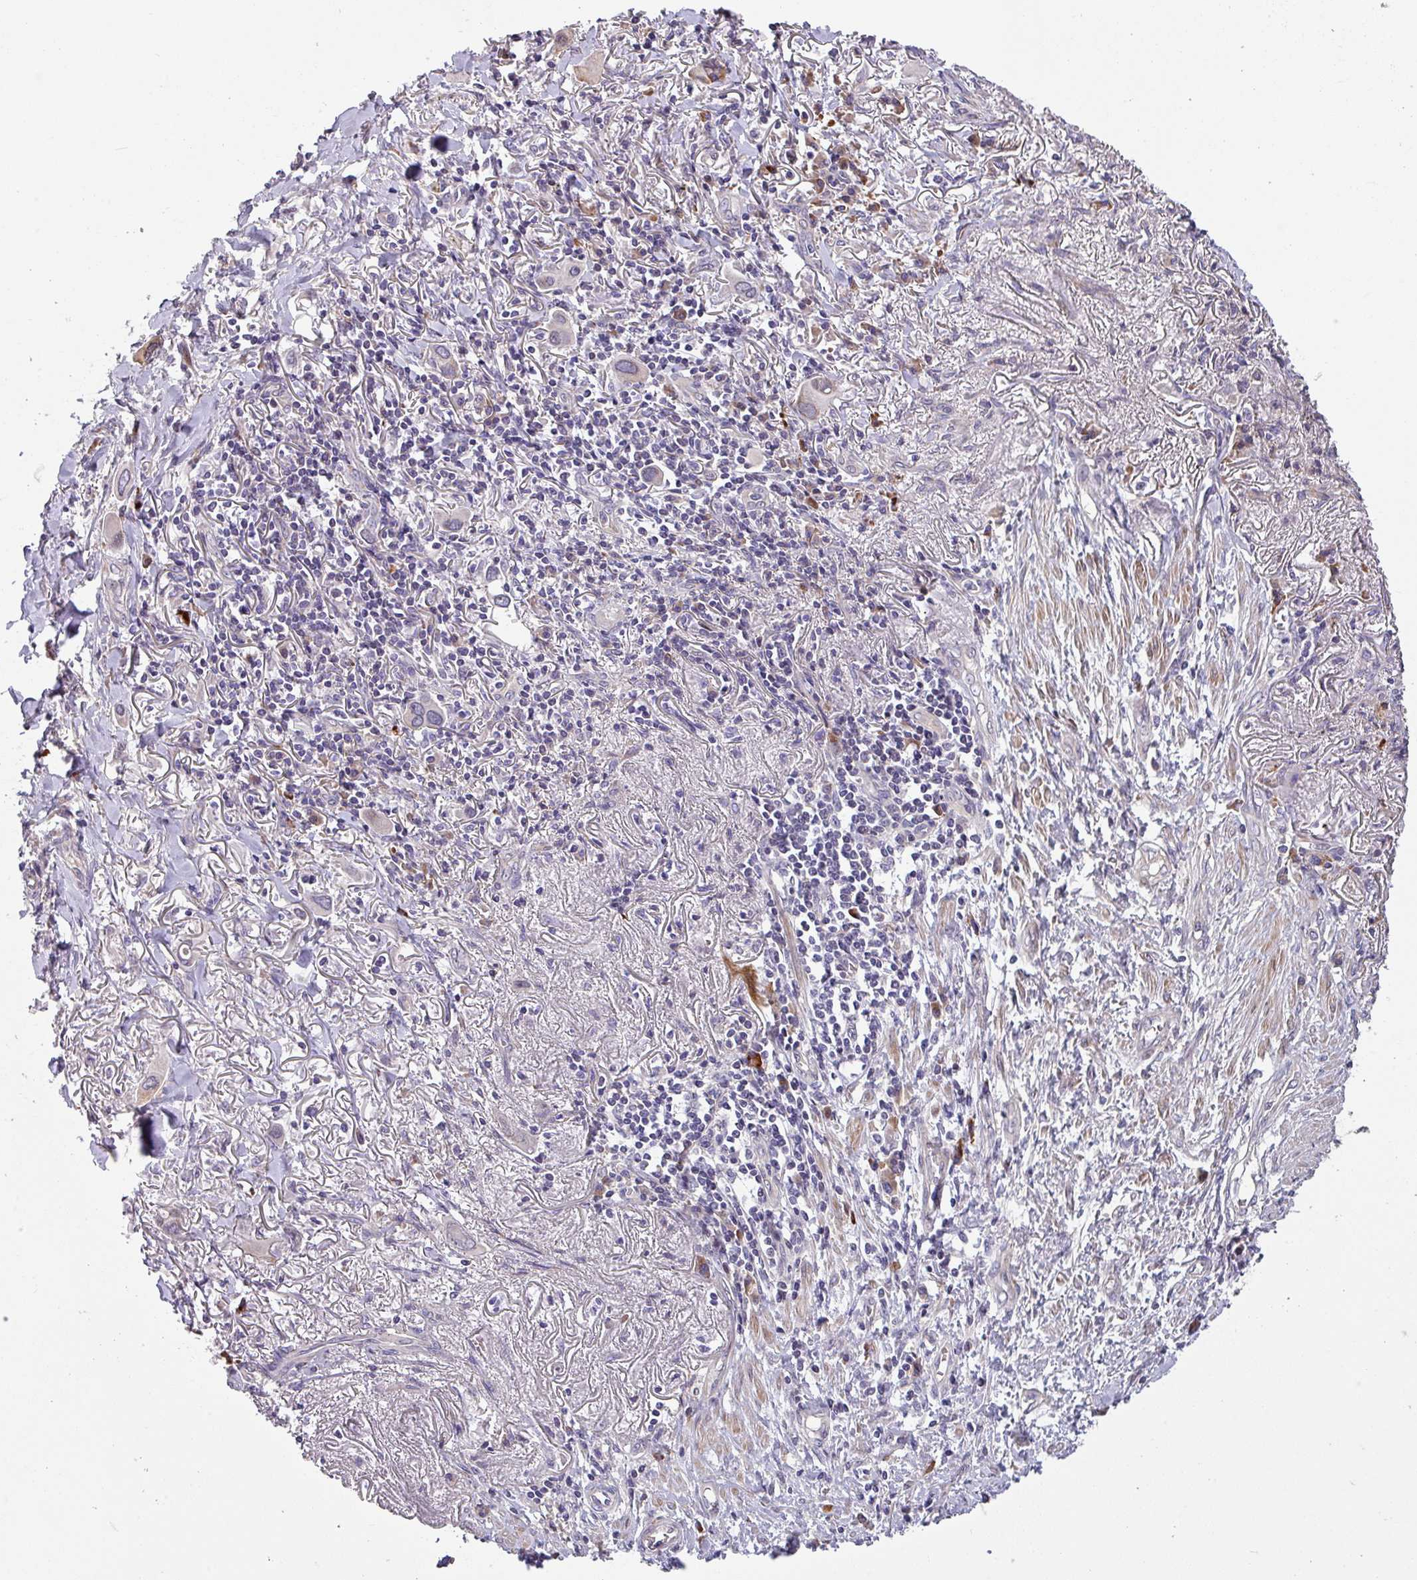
{"staining": {"intensity": "strong", "quantity": "<25%", "location": "cytoplasmic/membranous"}, "tissue": "lung cancer", "cell_type": "Tumor cells", "image_type": "cancer", "snomed": [{"axis": "morphology", "description": "Adenocarcinoma, NOS"}, {"axis": "topography", "description": "Lung"}], "caption": "Lung cancer was stained to show a protein in brown. There is medium levels of strong cytoplasmic/membranous positivity in about <25% of tumor cells.", "gene": "KLHL3", "patient": {"sex": "male", "age": 76}}